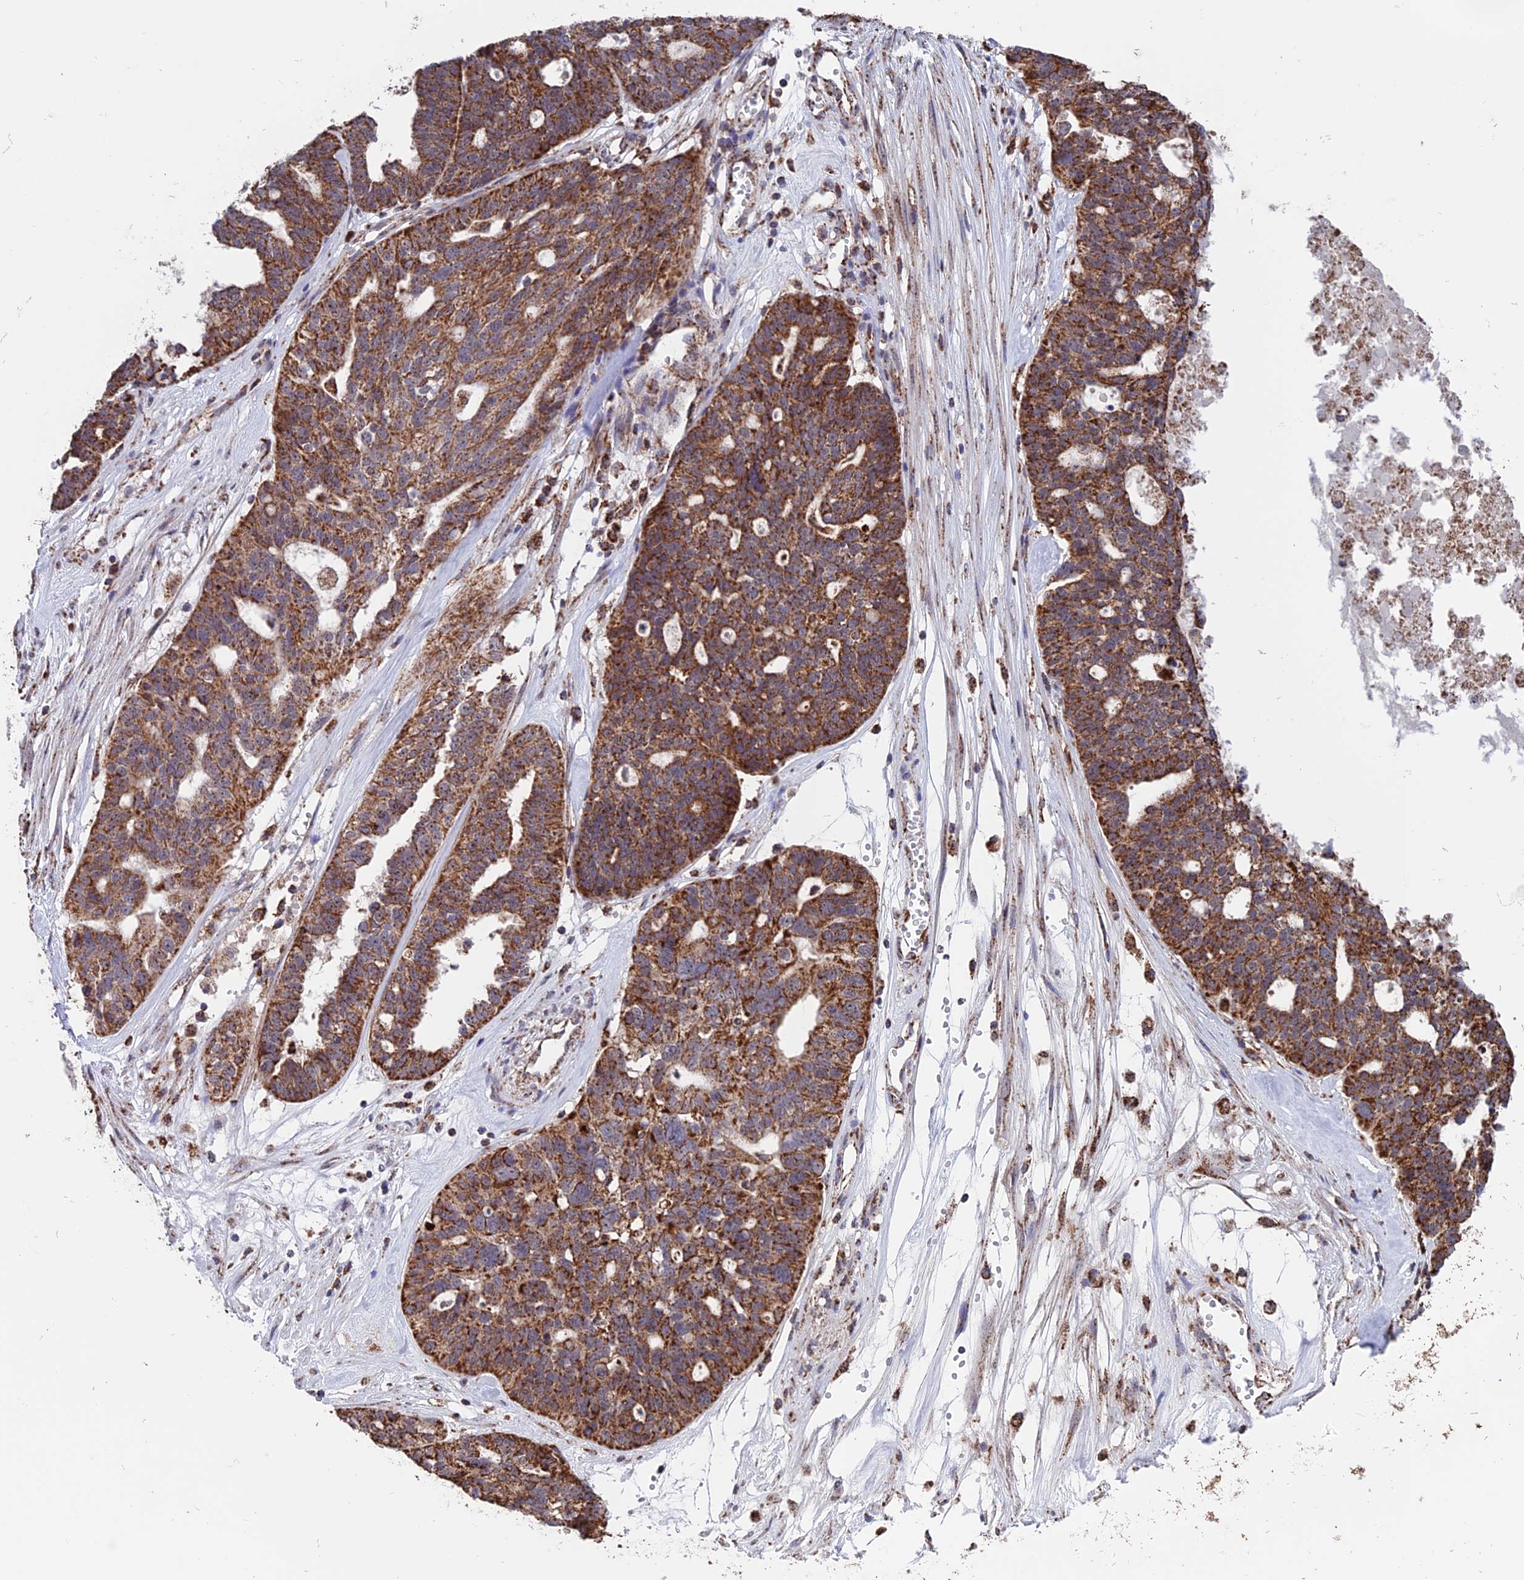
{"staining": {"intensity": "strong", "quantity": ">75%", "location": "cytoplasmic/membranous"}, "tissue": "ovarian cancer", "cell_type": "Tumor cells", "image_type": "cancer", "snomed": [{"axis": "morphology", "description": "Cystadenocarcinoma, serous, NOS"}, {"axis": "topography", "description": "Ovary"}], "caption": "Tumor cells reveal strong cytoplasmic/membranous expression in about >75% of cells in serous cystadenocarcinoma (ovarian). The staining was performed using DAB (3,3'-diaminobenzidine), with brown indicating positive protein expression. Nuclei are stained blue with hematoxylin.", "gene": "DTYMK", "patient": {"sex": "female", "age": 59}}